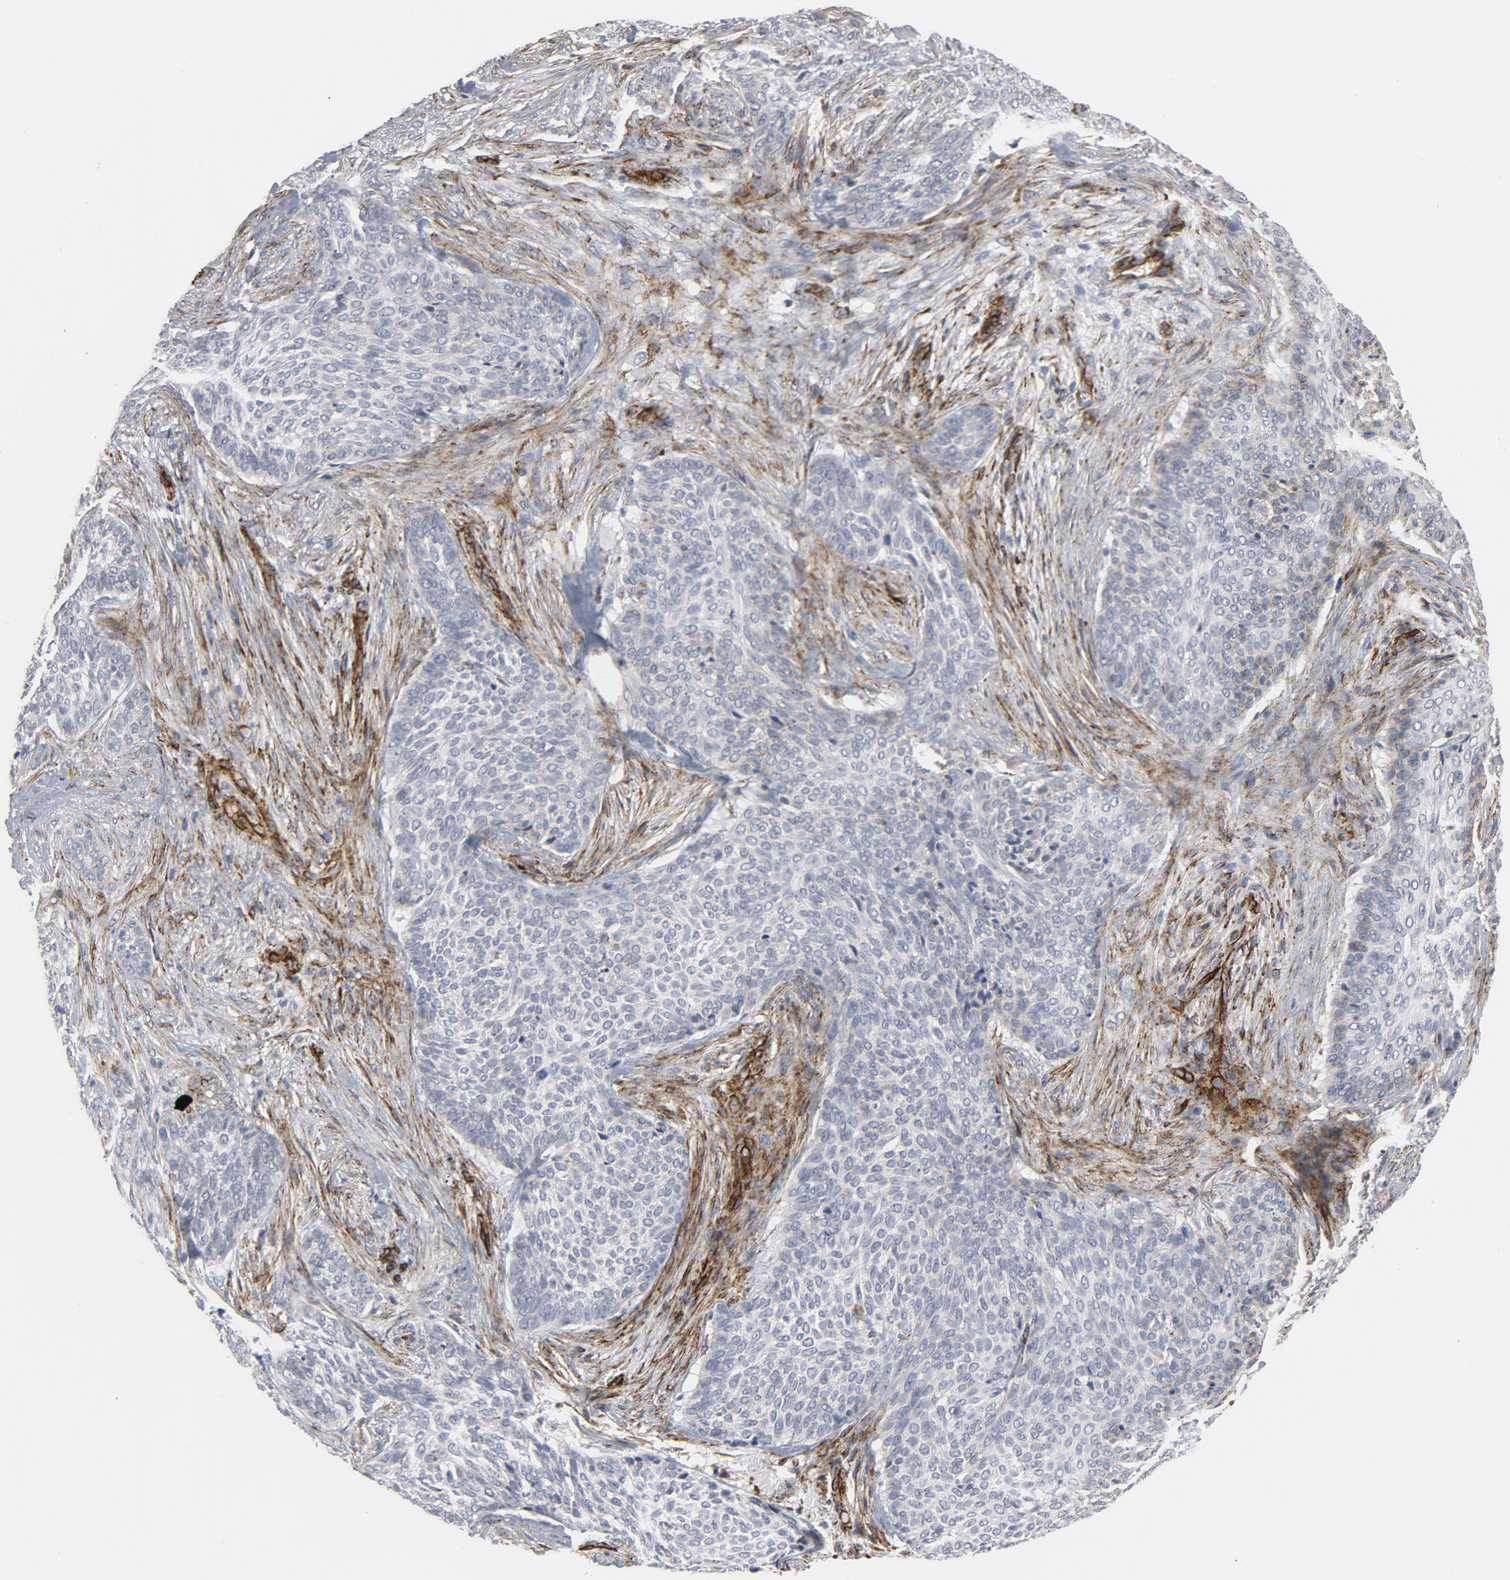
{"staining": {"intensity": "negative", "quantity": "none", "location": "none"}, "tissue": "skin cancer", "cell_type": "Tumor cells", "image_type": "cancer", "snomed": [{"axis": "morphology", "description": "Basal cell carcinoma"}, {"axis": "topography", "description": "Skin"}], "caption": "Human skin cancer stained for a protein using immunohistochemistry reveals no expression in tumor cells.", "gene": "GNG2", "patient": {"sex": "male", "age": 91}}